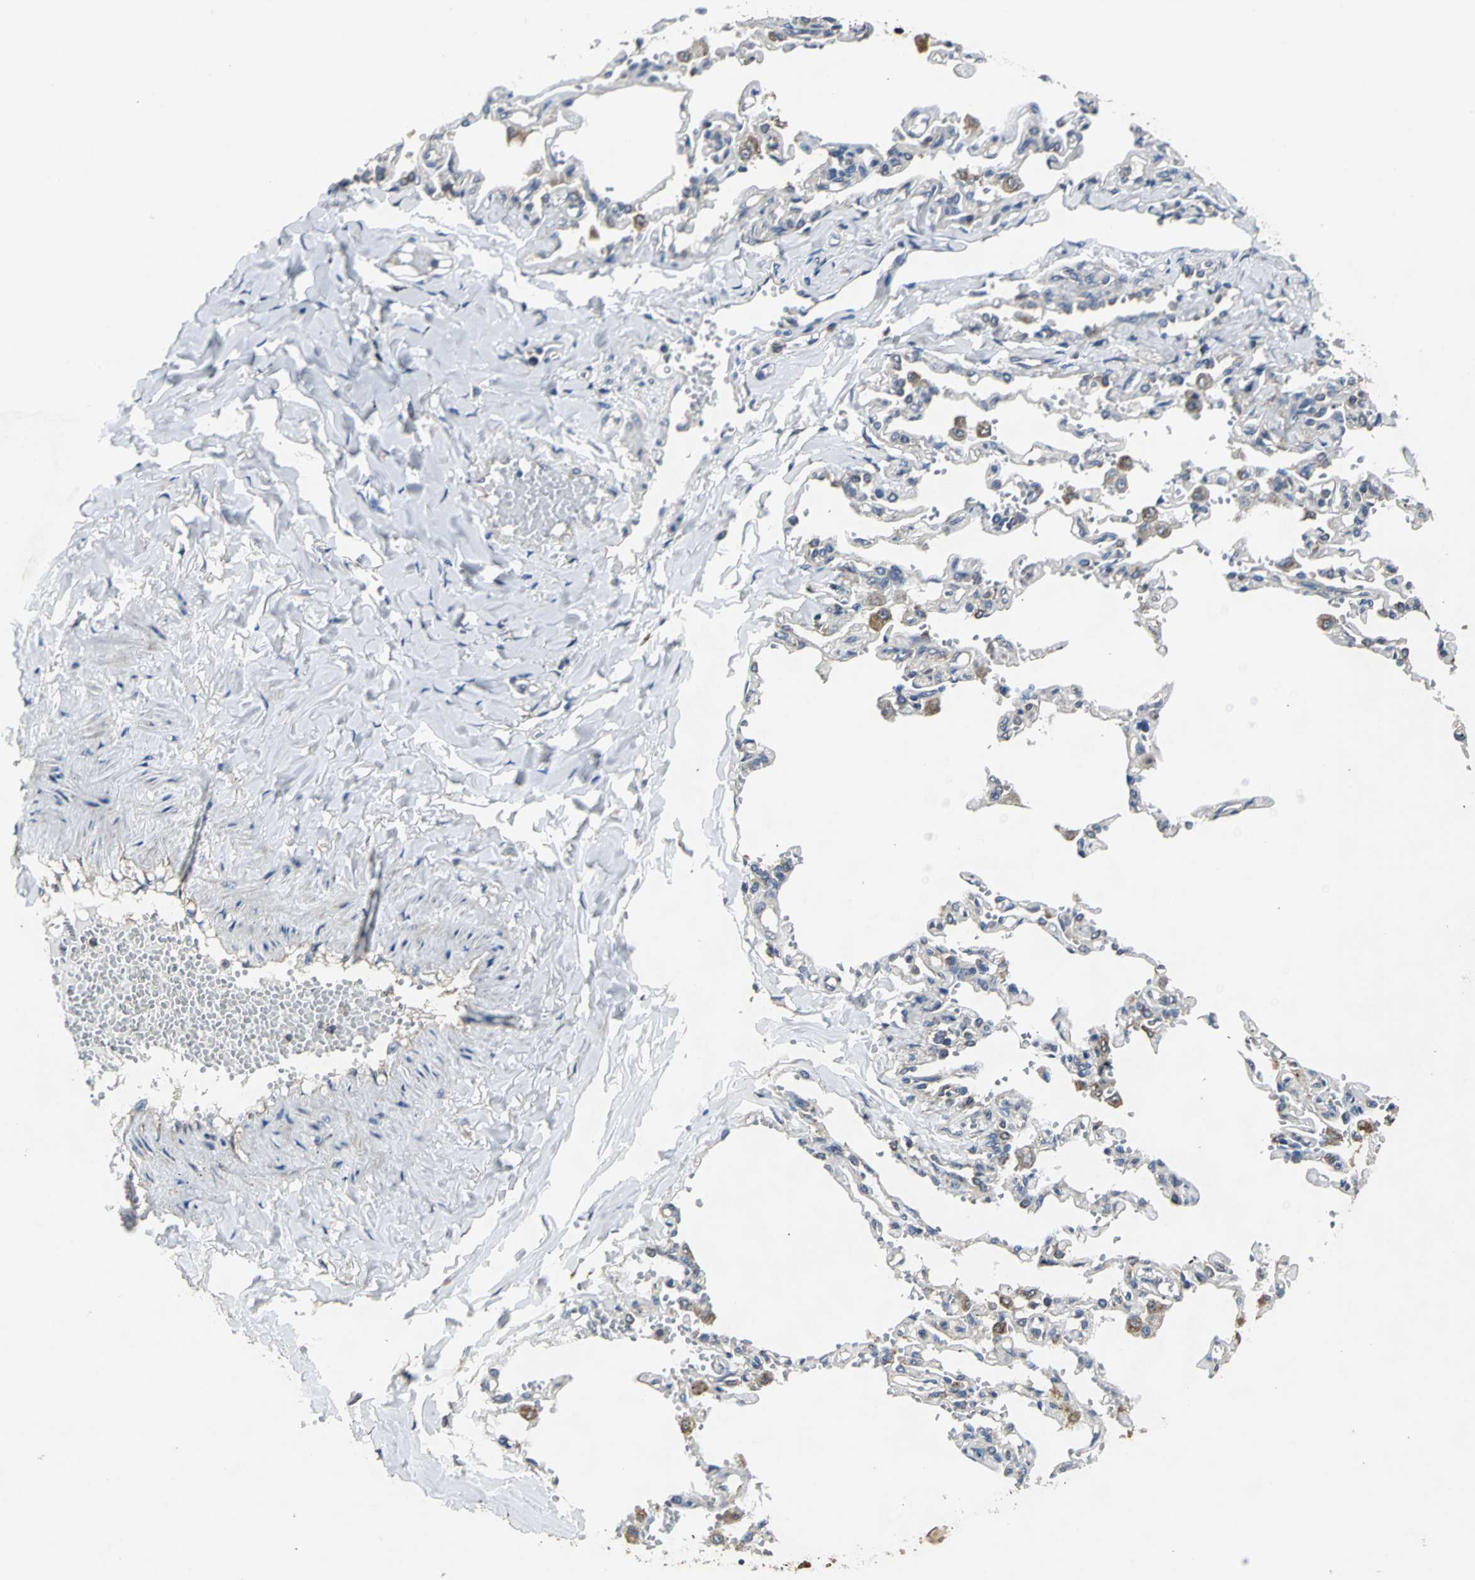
{"staining": {"intensity": "weak", "quantity": "25%-75%", "location": "cytoplasmic/membranous"}, "tissue": "lung", "cell_type": "Alveolar cells", "image_type": "normal", "snomed": [{"axis": "morphology", "description": "Normal tissue, NOS"}, {"axis": "topography", "description": "Lung"}], "caption": "Lung stained for a protein (brown) reveals weak cytoplasmic/membranous positive positivity in about 25%-75% of alveolar cells.", "gene": "IRF3", "patient": {"sex": "male", "age": 21}}